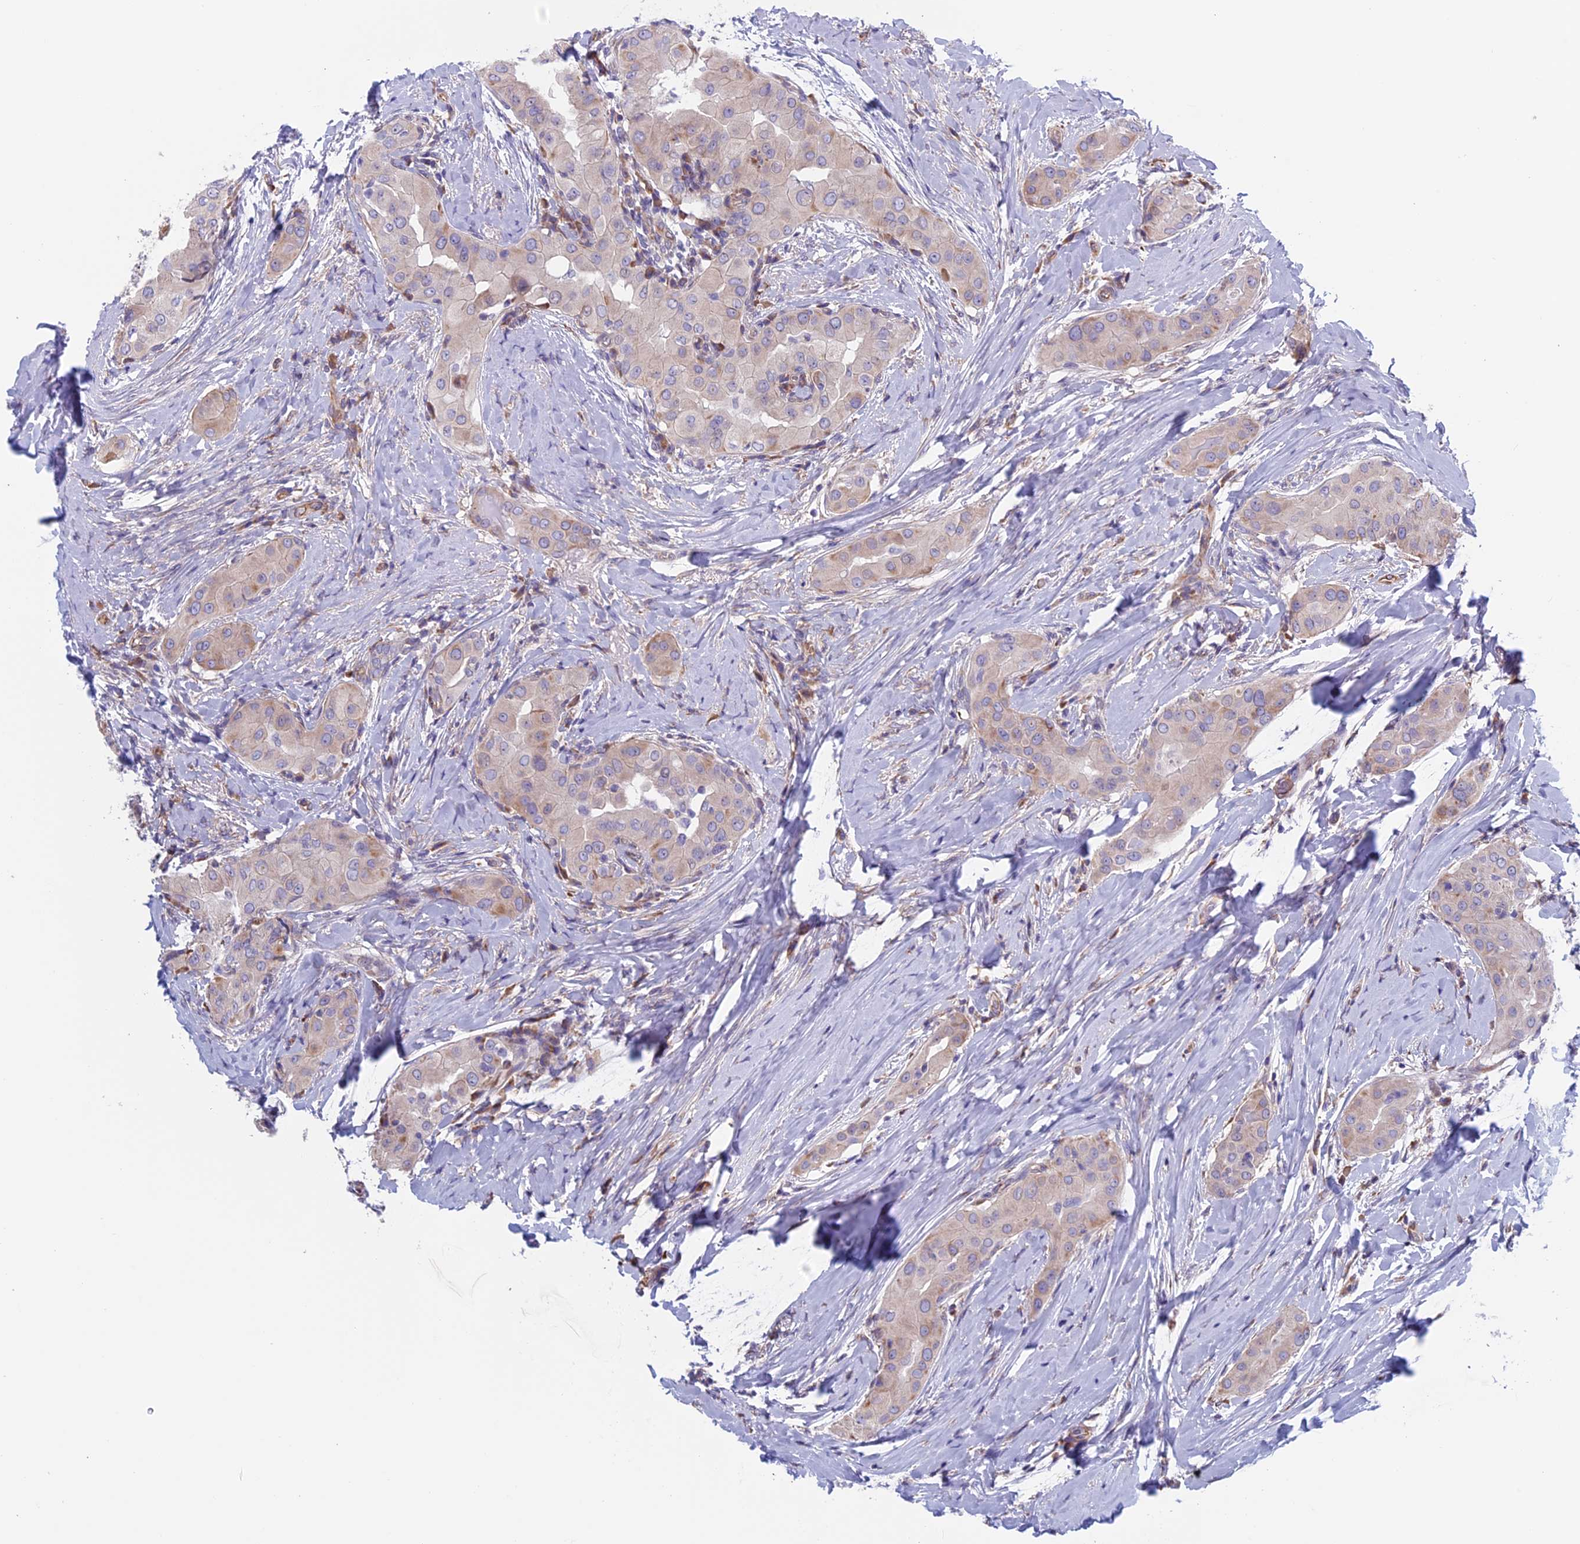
{"staining": {"intensity": "moderate", "quantity": "25%-75%", "location": "cytoplasmic/membranous"}, "tissue": "thyroid cancer", "cell_type": "Tumor cells", "image_type": "cancer", "snomed": [{"axis": "morphology", "description": "Papillary adenocarcinoma, NOS"}, {"axis": "topography", "description": "Thyroid gland"}], "caption": "Tumor cells show medium levels of moderate cytoplasmic/membranous expression in approximately 25%-75% of cells in papillary adenocarcinoma (thyroid). The staining was performed using DAB (3,3'-diaminobenzidine), with brown indicating positive protein expression. Nuclei are stained blue with hematoxylin.", "gene": "BCL2L10", "patient": {"sex": "male", "age": 33}}